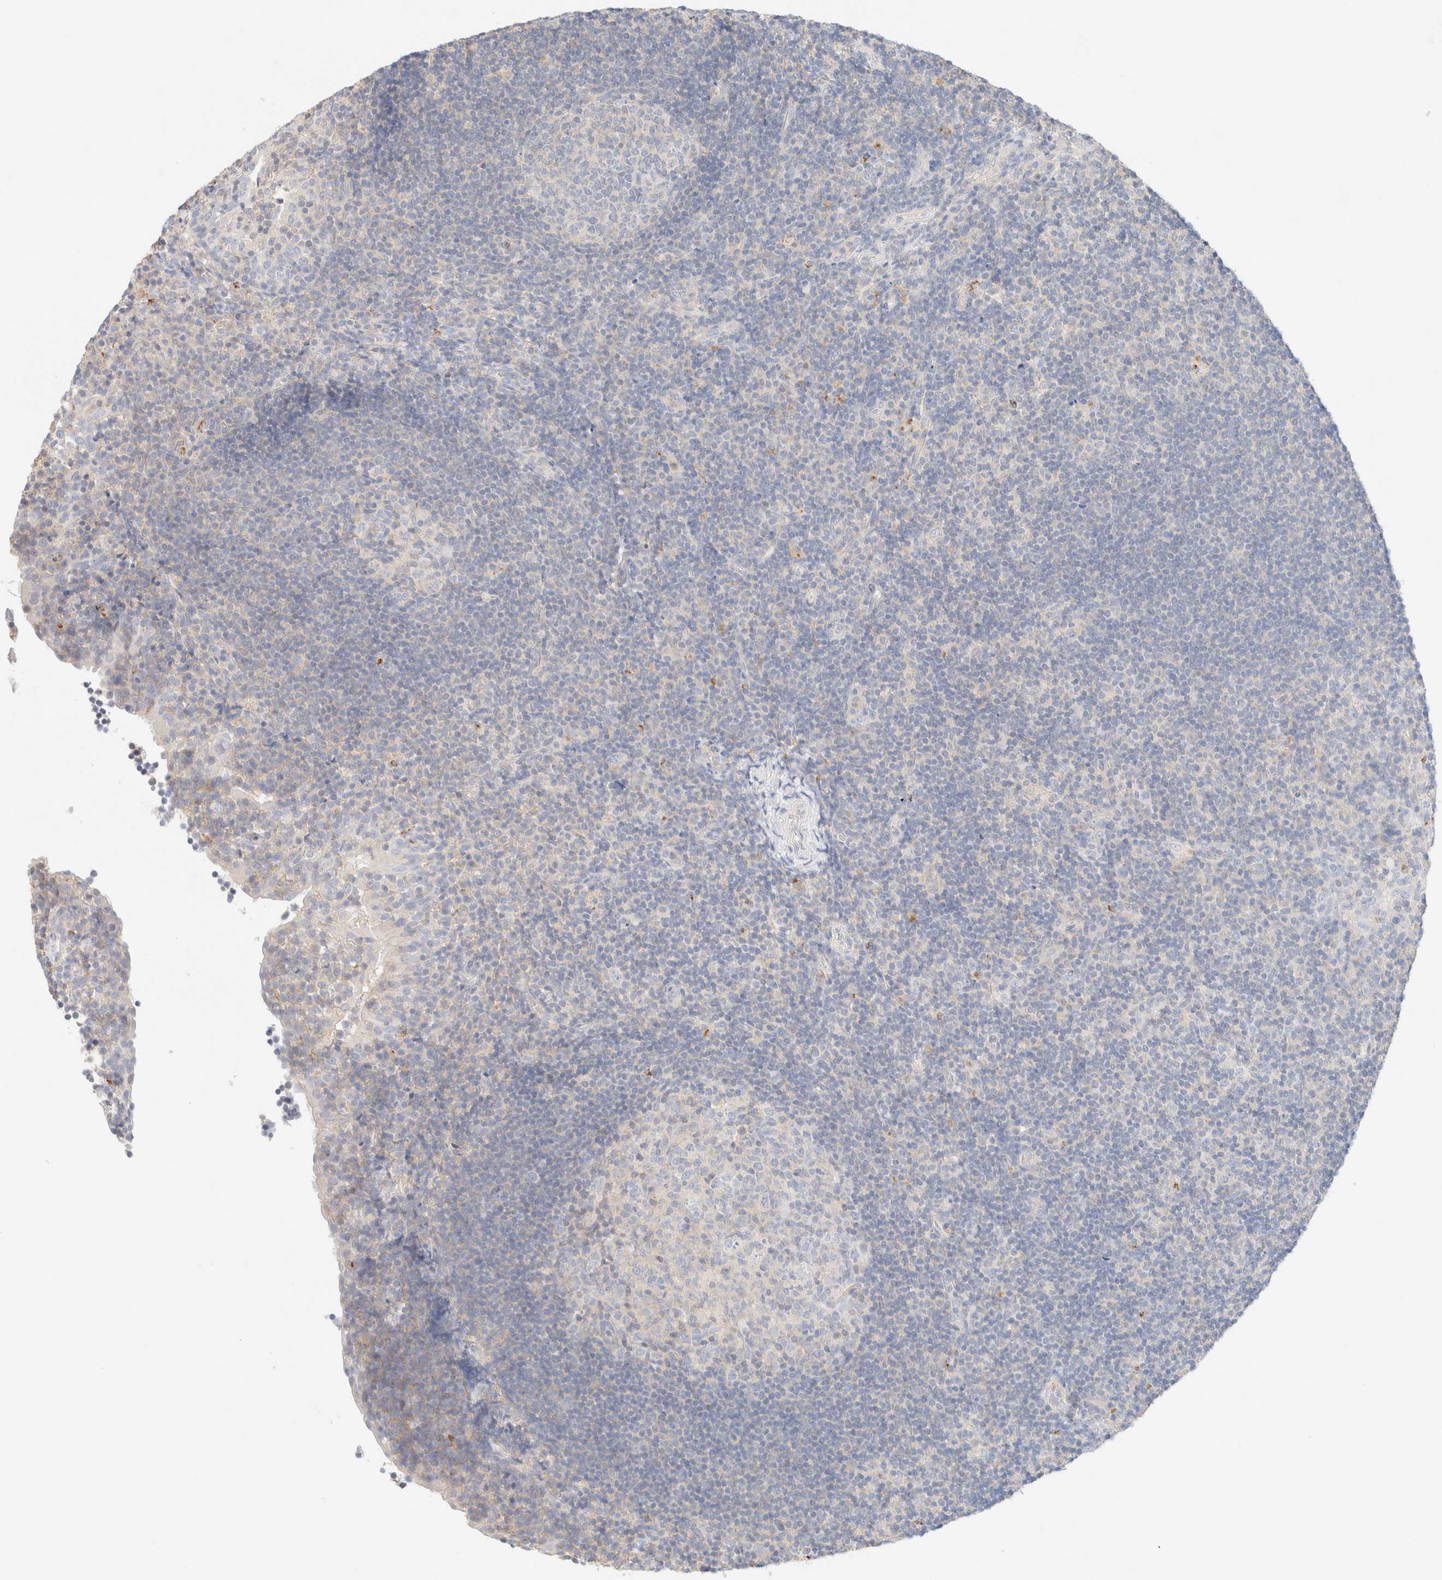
{"staining": {"intensity": "negative", "quantity": "none", "location": "none"}, "tissue": "tonsil", "cell_type": "Germinal center cells", "image_type": "normal", "snomed": [{"axis": "morphology", "description": "Normal tissue, NOS"}, {"axis": "topography", "description": "Tonsil"}], "caption": "An IHC micrograph of normal tonsil is shown. There is no staining in germinal center cells of tonsil.", "gene": "SARM1", "patient": {"sex": "female", "age": 40}}